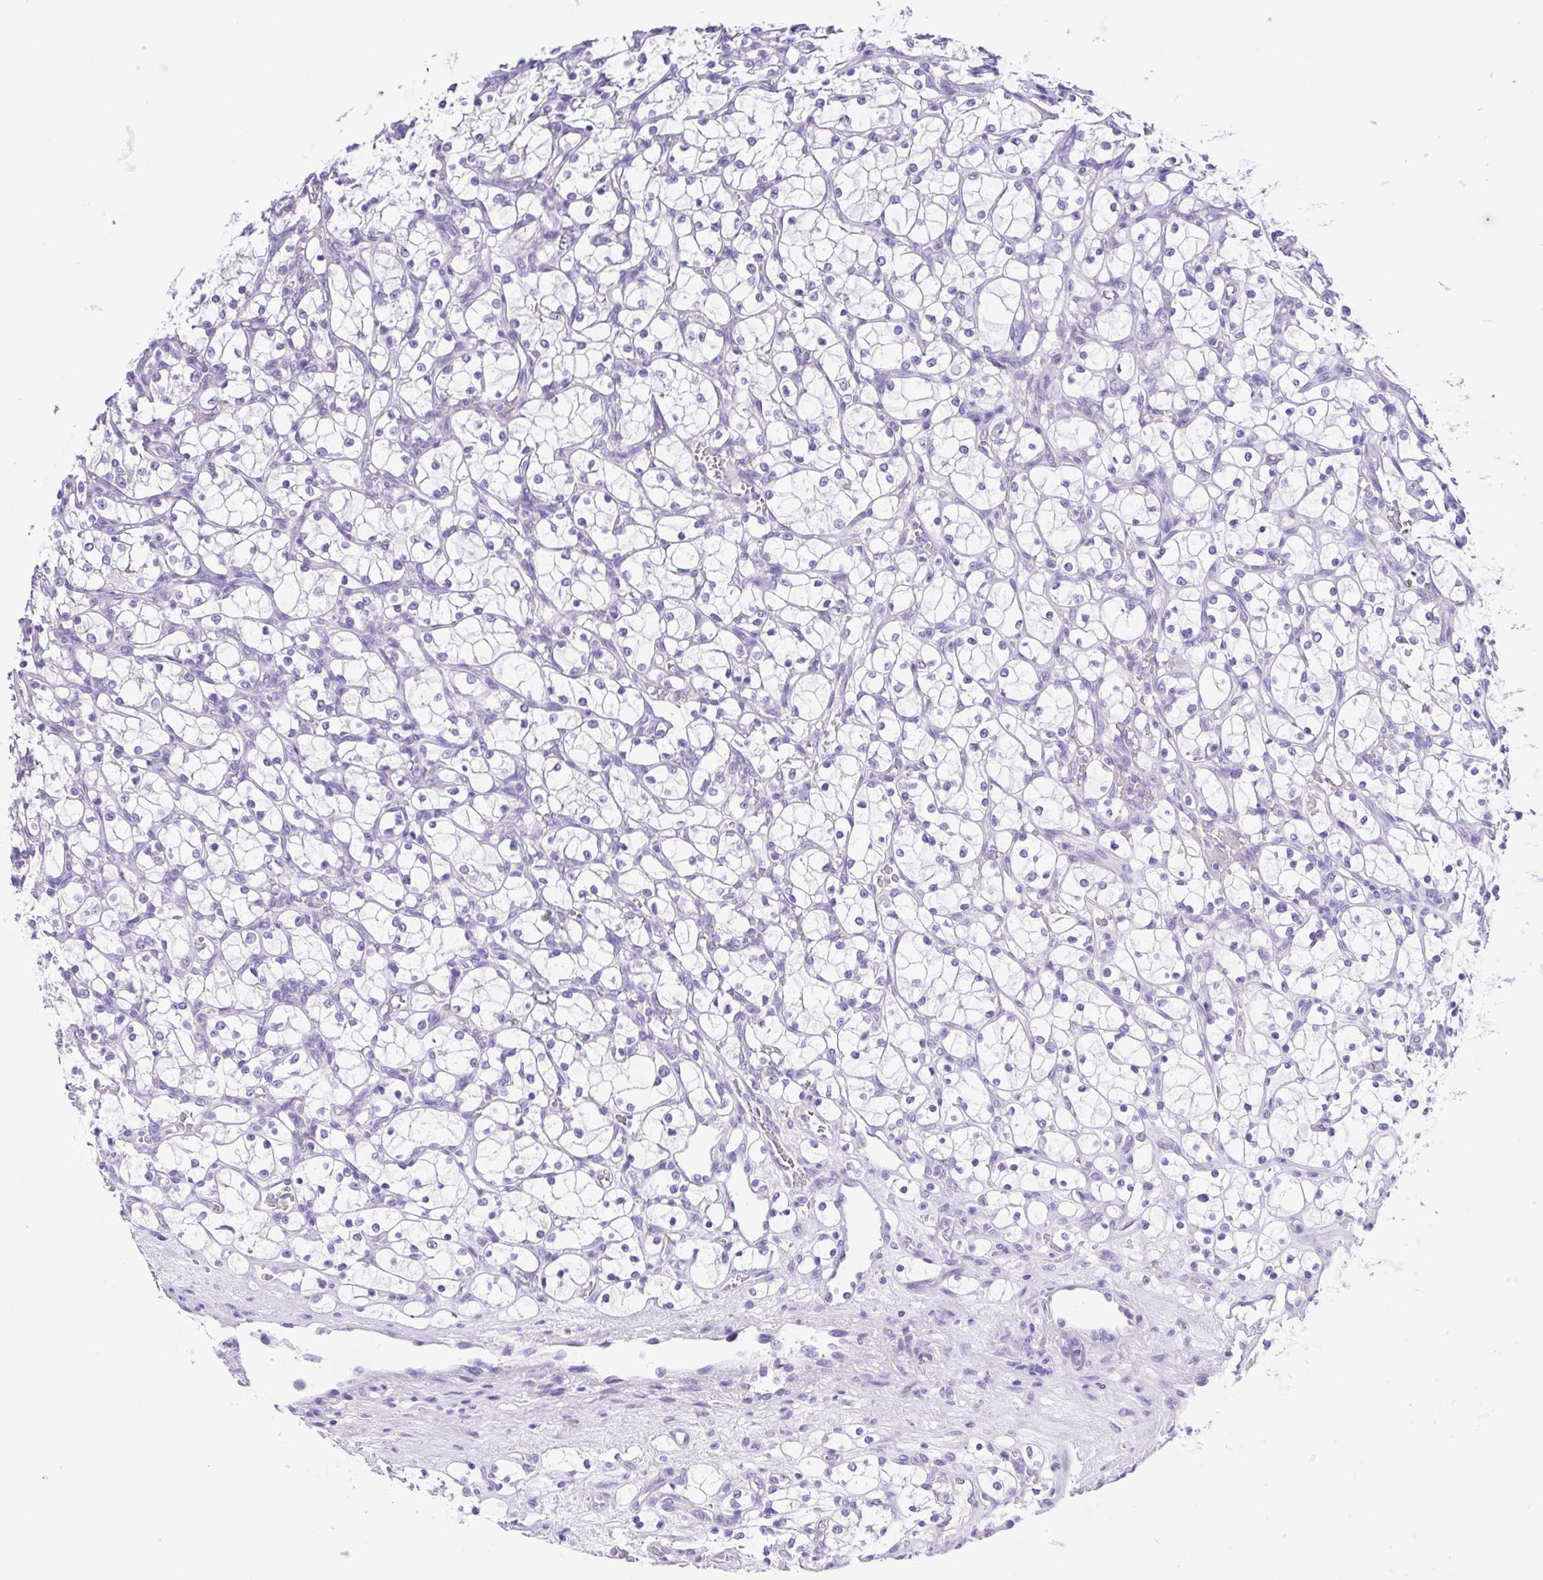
{"staining": {"intensity": "negative", "quantity": "none", "location": "none"}, "tissue": "renal cancer", "cell_type": "Tumor cells", "image_type": "cancer", "snomed": [{"axis": "morphology", "description": "Adenocarcinoma, NOS"}, {"axis": "topography", "description": "Kidney"}], "caption": "This image is of renal cancer stained with immunohistochemistry (IHC) to label a protein in brown with the nuclei are counter-stained blue. There is no staining in tumor cells. (IHC, brightfield microscopy, high magnification).", "gene": "CD72", "patient": {"sex": "female", "age": 69}}